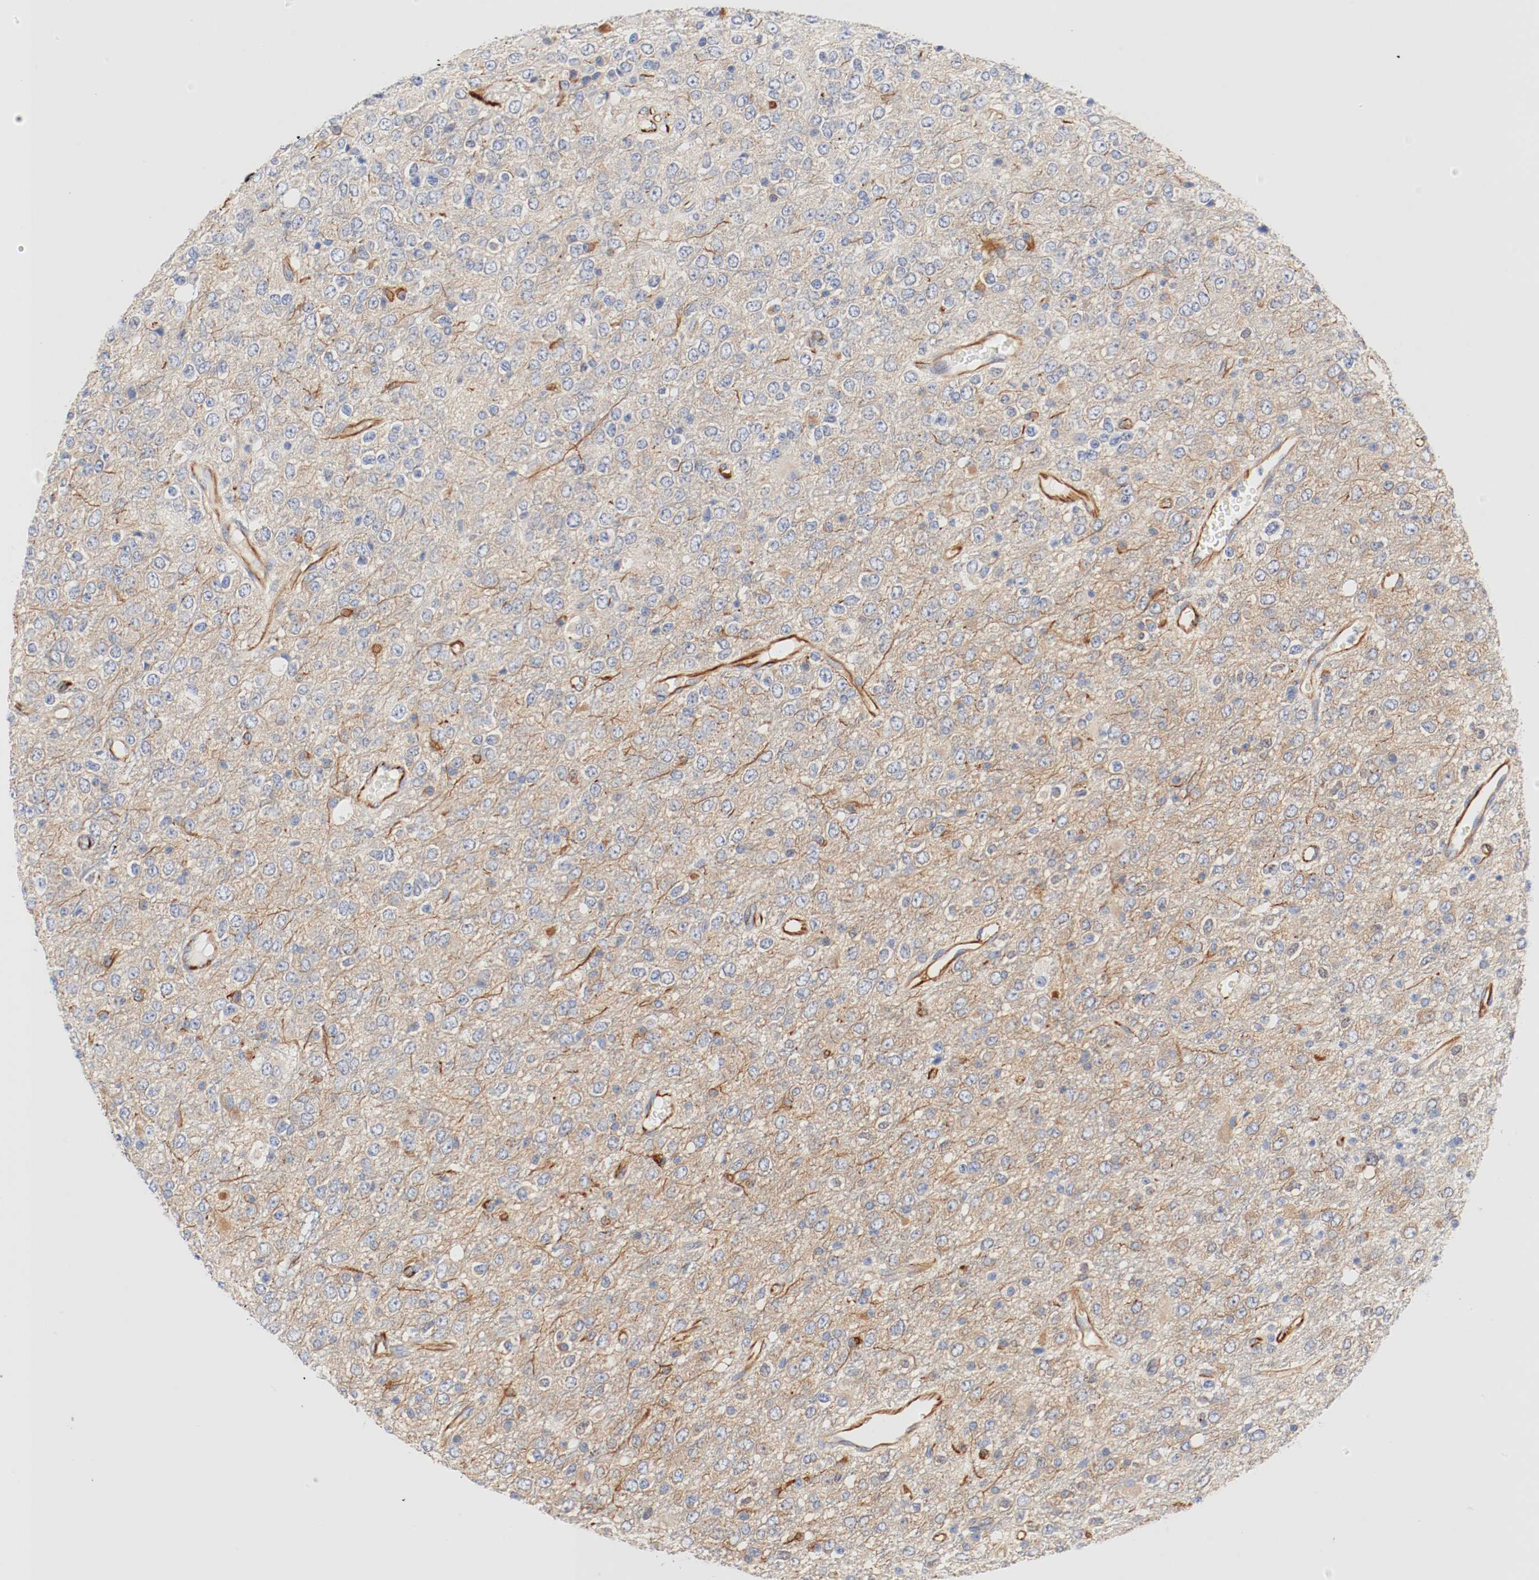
{"staining": {"intensity": "moderate", "quantity": ">75%", "location": "cytoplasmic/membranous"}, "tissue": "glioma", "cell_type": "Tumor cells", "image_type": "cancer", "snomed": [{"axis": "morphology", "description": "Glioma, malignant, High grade"}, {"axis": "topography", "description": "pancreas cauda"}], "caption": "Immunohistochemistry of human malignant glioma (high-grade) exhibits medium levels of moderate cytoplasmic/membranous staining in about >75% of tumor cells.", "gene": "GIT1", "patient": {"sex": "male", "age": 60}}